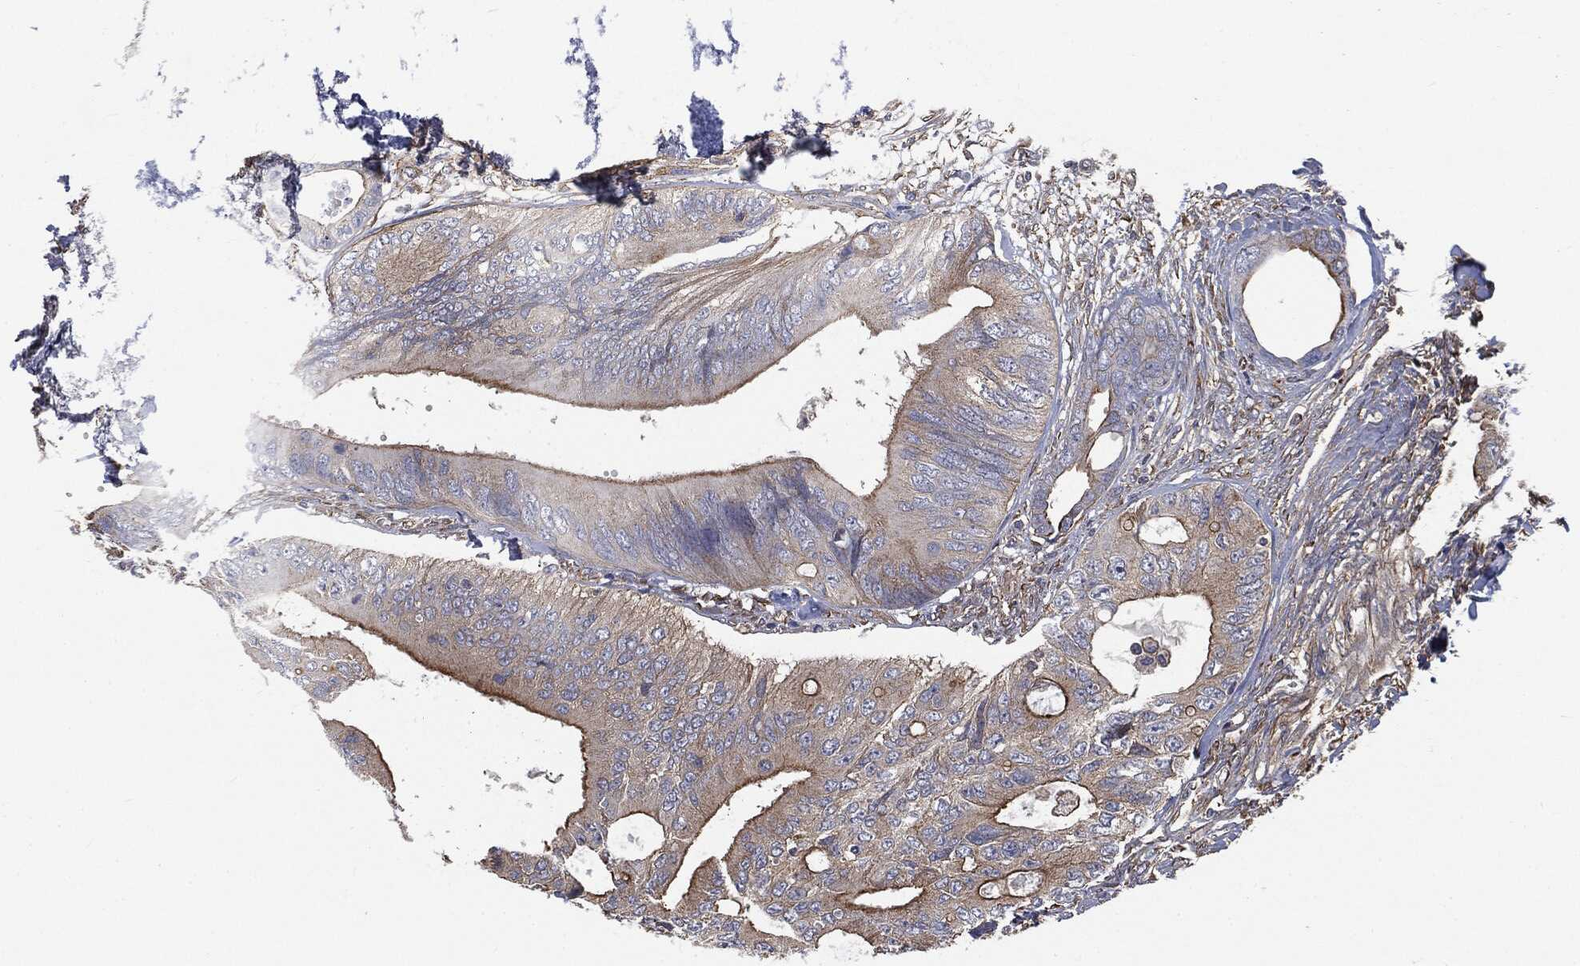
{"staining": {"intensity": "strong", "quantity": "<25%", "location": "cytoplasmic/membranous"}, "tissue": "colorectal cancer", "cell_type": "Tumor cells", "image_type": "cancer", "snomed": [{"axis": "morphology", "description": "Normal tissue, NOS"}, {"axis": "morphology", "description": "Adenocarcinoma, NOS"}, {"axis": "topography", "description": "Colon"}], "caption": "Brown immunohistochemical staining in colorectal adenocarcinoma shows strong cytoplasmic/membranous staining in approximately <25% of tumor cells. (DAB = brown stain, brightfield microscopy at high magnification).", "gene": "EPS15L1", "patient": {"sex": "male", "age": 65}}